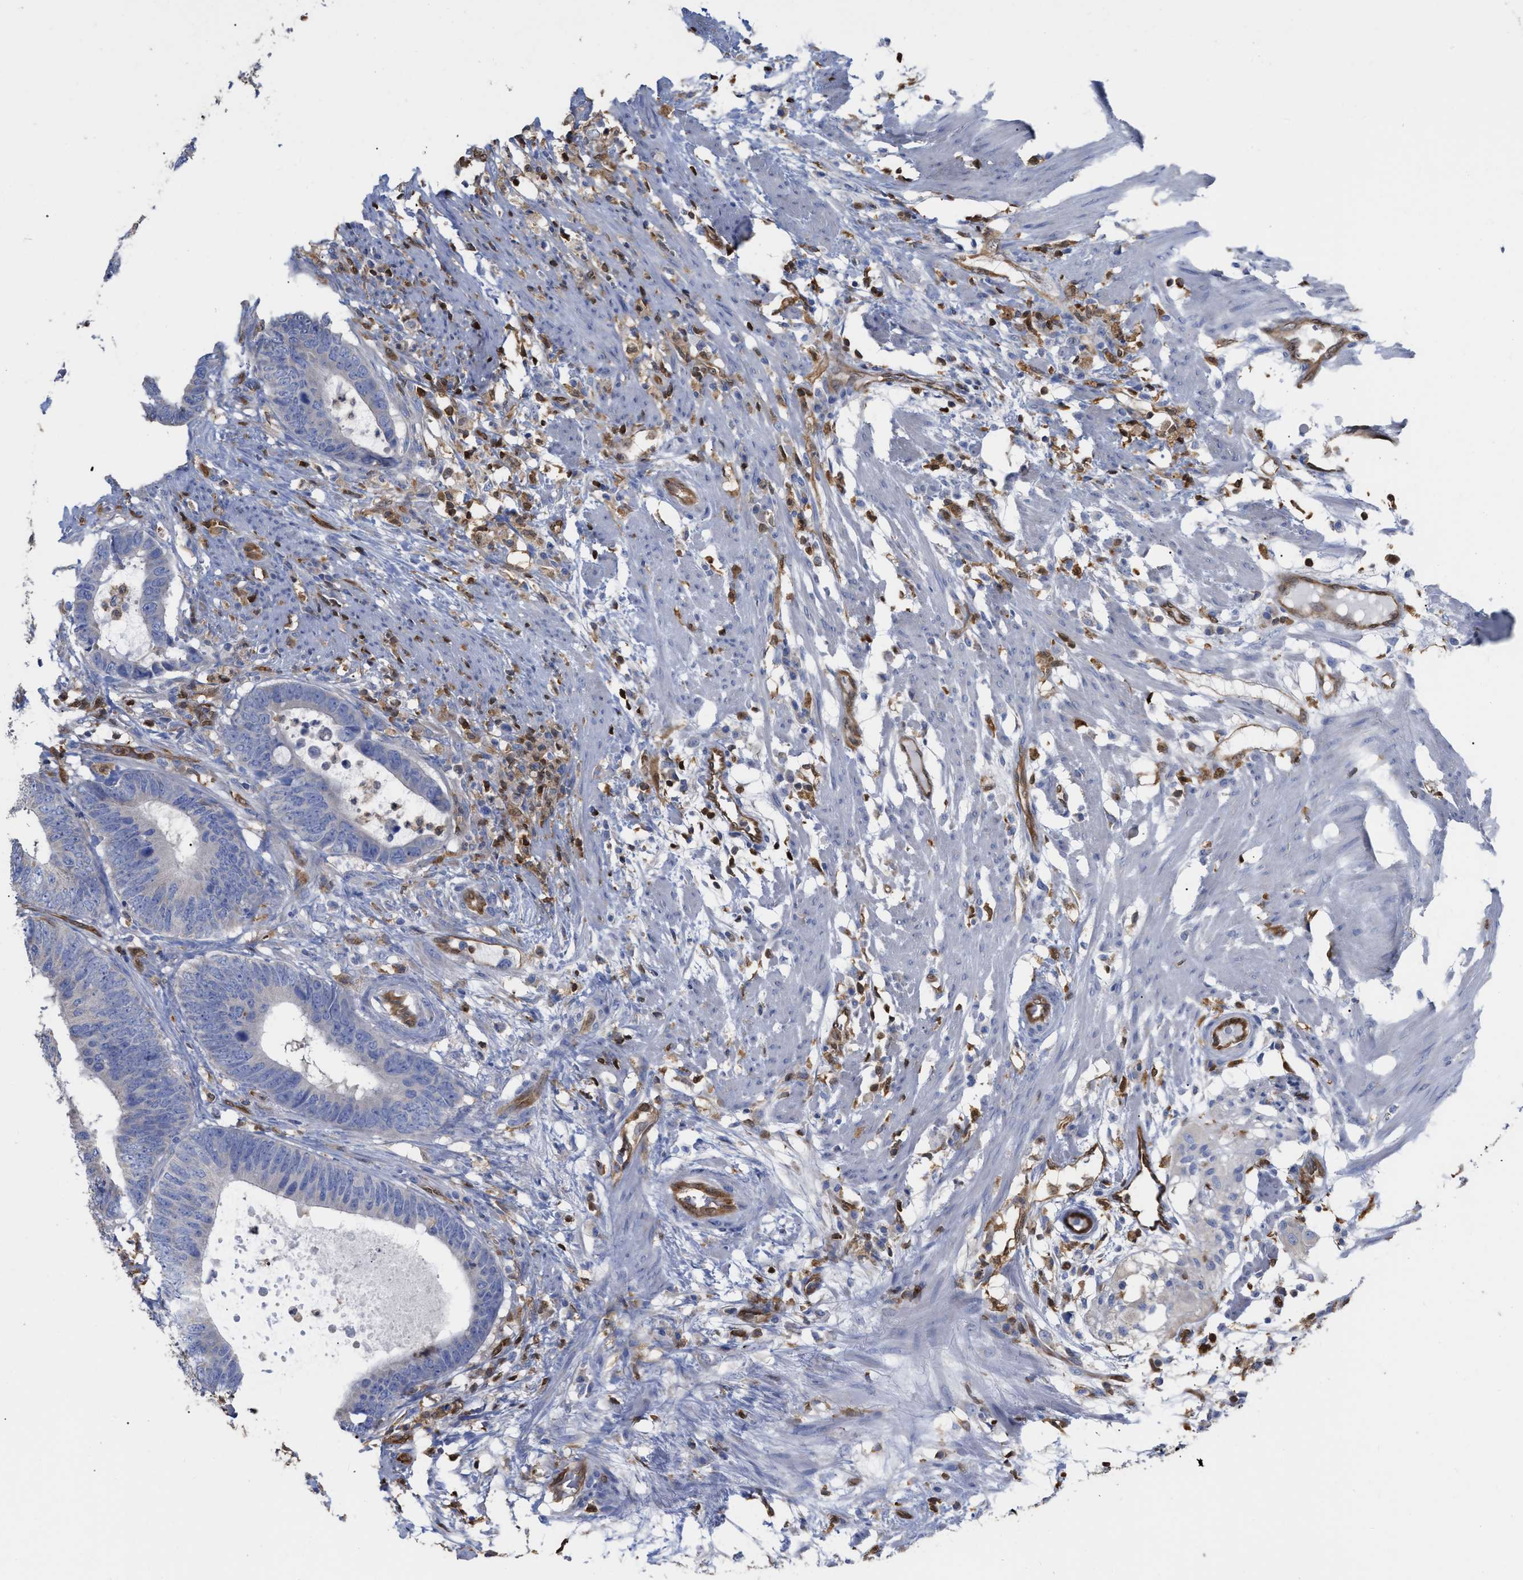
{"staining": {"intensity": "negative", "quantity": "none", "location": "none"}, "tissue": "colorectal cancer", "cell_type": "Tumor cells", "image_type": "cancer", "snomed": [{"axis": "morphology", "description": "Adenocarcinoma, NOS"}, {"axis": "topography", "description": "Colon"}], "caption": "An image of human colorectal cancer (adenocarcinoma) is negative for staining in tumor cells.", "gene": "GIMAP4", "patient": {"sex": "male", "age": 56}}